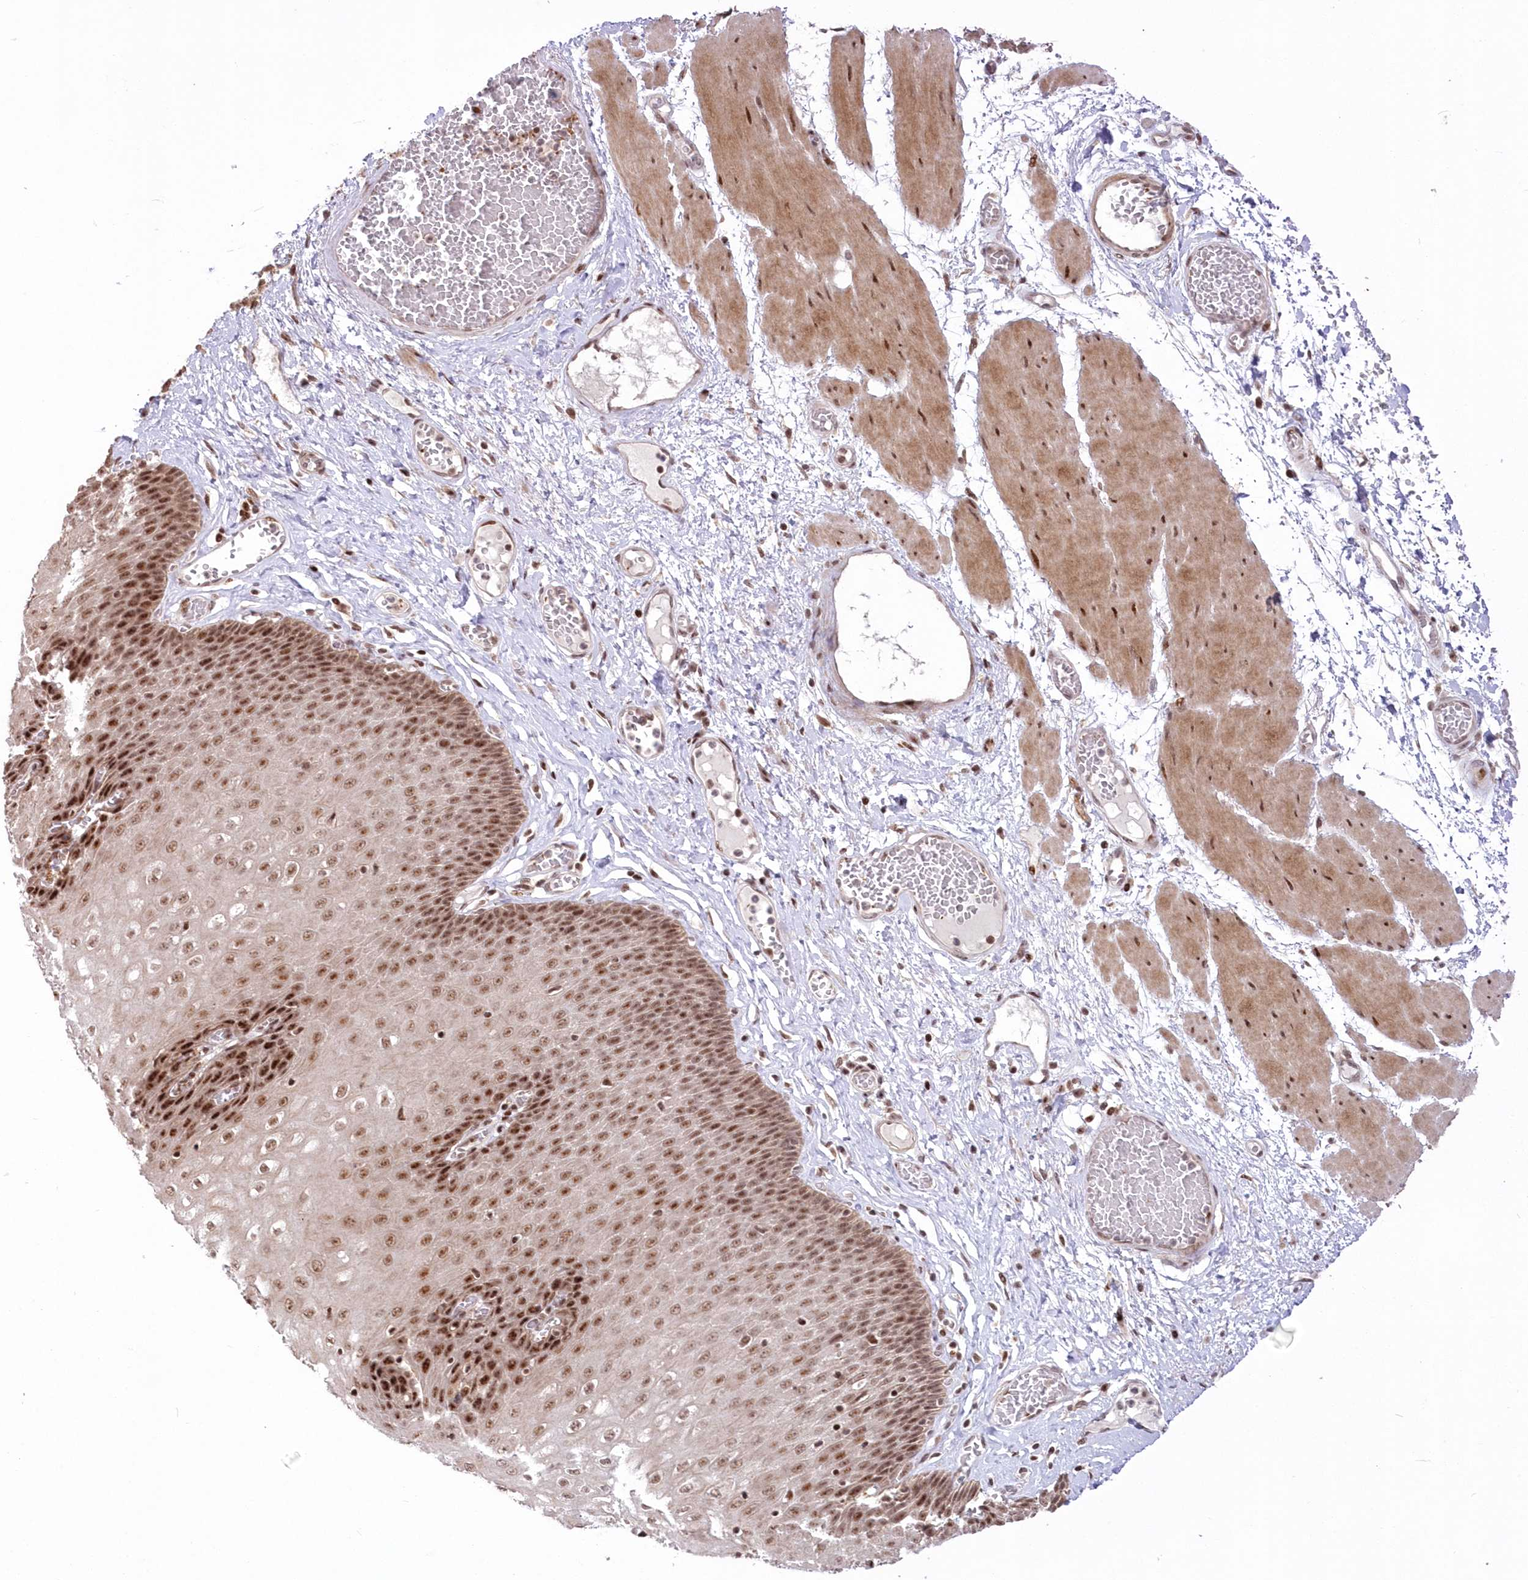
{"staining": {"intensity": "moderate", "quantity": ">75%", "location": "nuclear"}, "tissue": "esophagus", "cell_type": "Squamous epithelial cells", "image_type": "normal", "snomed": [{"axis": "morphology", "description": "Normal tissue, NOS"}, {"axis": "topography", "description": "Esophagus"}], "caption": "Protein positivity by immunohistochemistry shows moderate nuclear positivity in about >75% of squamous epithelial cells in benign esophagus.", "gene": "WBP1L", "patient": {"sex": "male", "age": 60}}